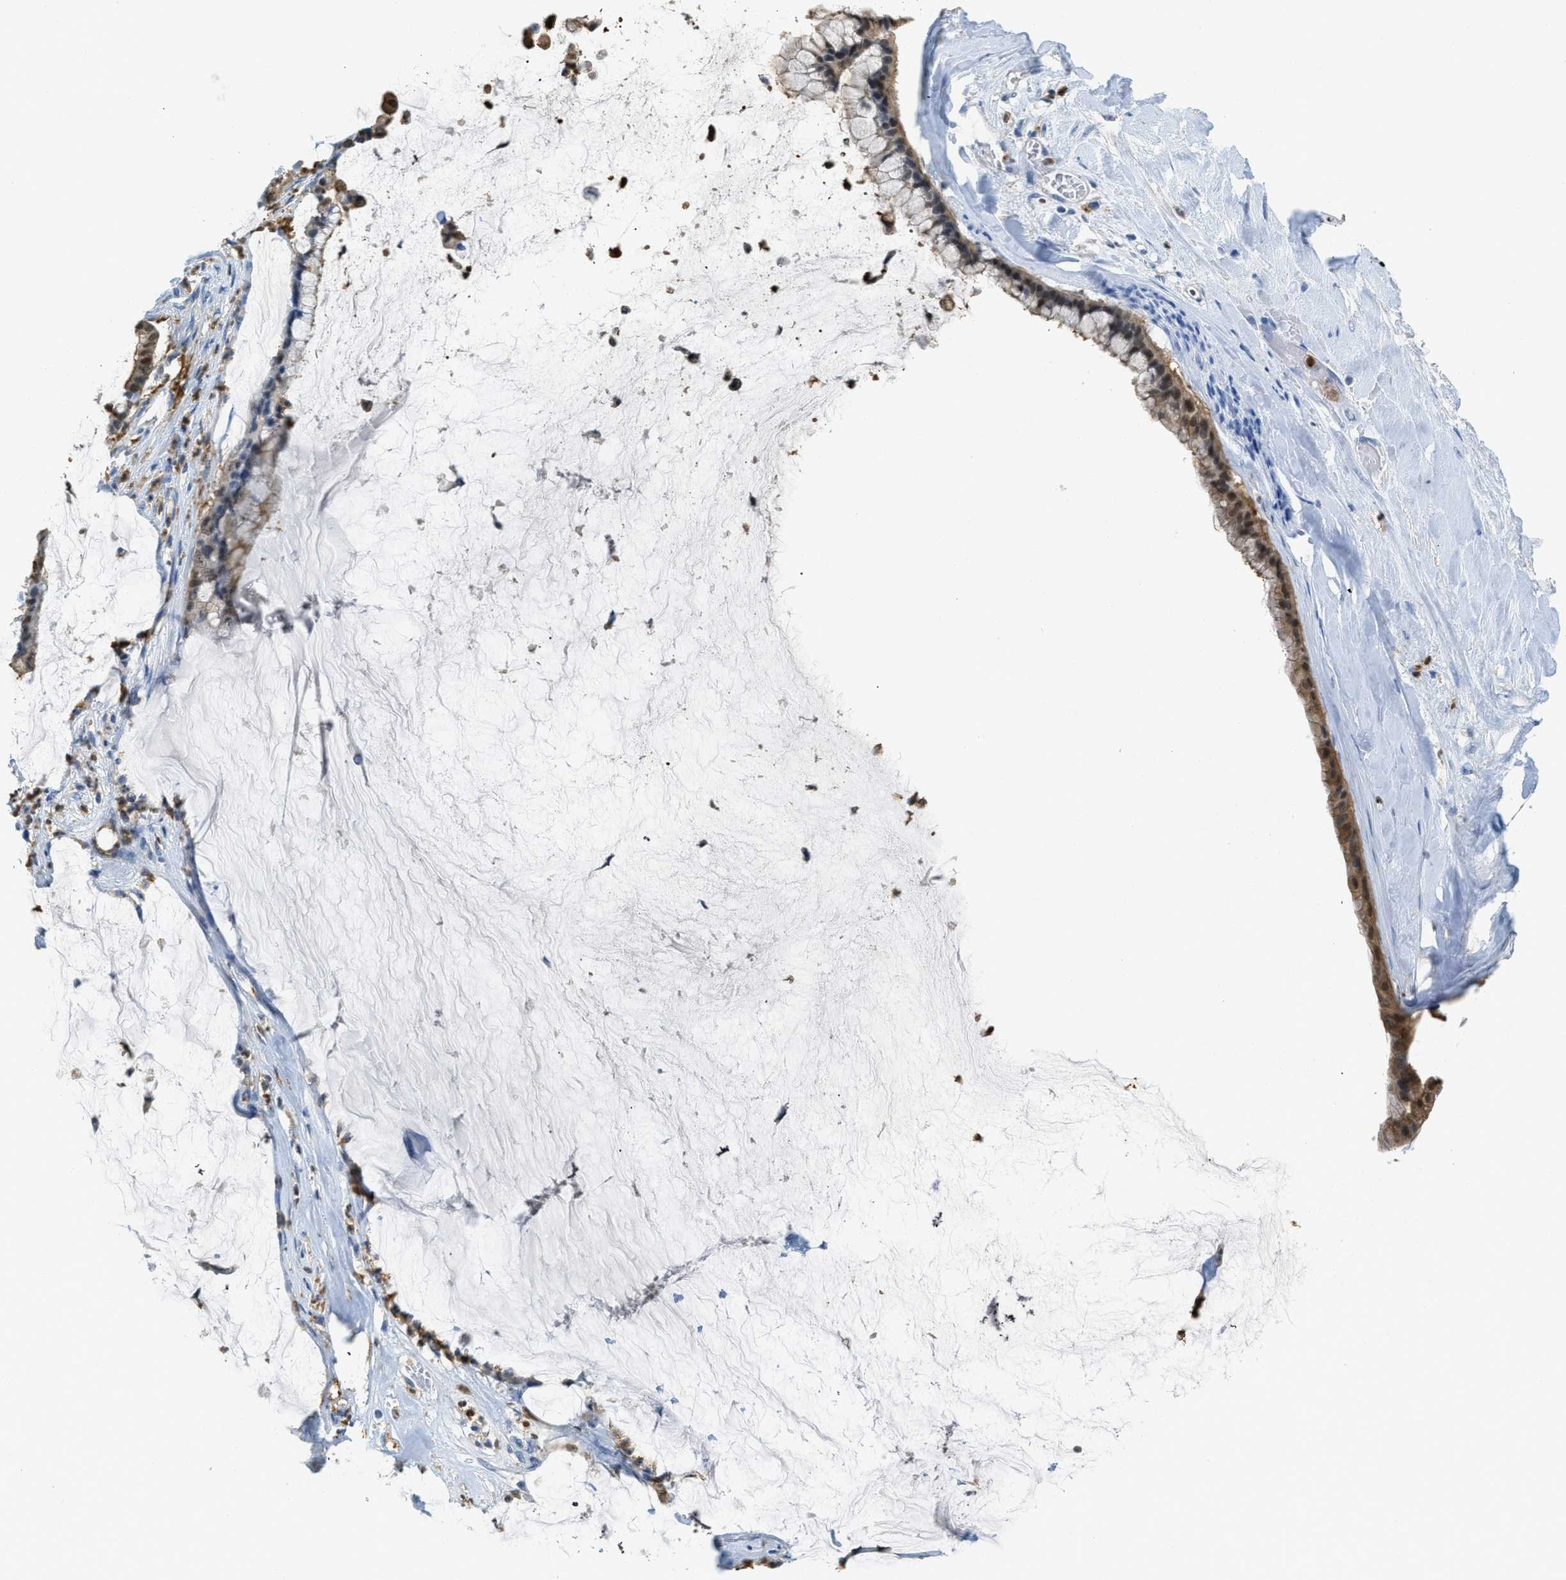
{"staining": {"intensity": "moderate", "quantity": ">75%", "location": "cytoplasmic/membranous,nuclear"}, "tissue": "pancreatic cancer", "cell_type": "Tumor cells", "image_type": "cancer", "snomed": [{"axis": "morphology", "description": "Adenocarcinoma, NOS"}, {"axis": "topography", "description": "Pancreas"}], "caption": "Immunohistochemistry histopathology image of human pancreatic adenocarcinoma stained for a protein (brown), which reveals medium levels of moderate cytoplasmic/membranous and nuclear expression in approximately >75% of tumor cells.", "gene": "SERPINB1", "patient": {"sex": "male", "age": 41}}